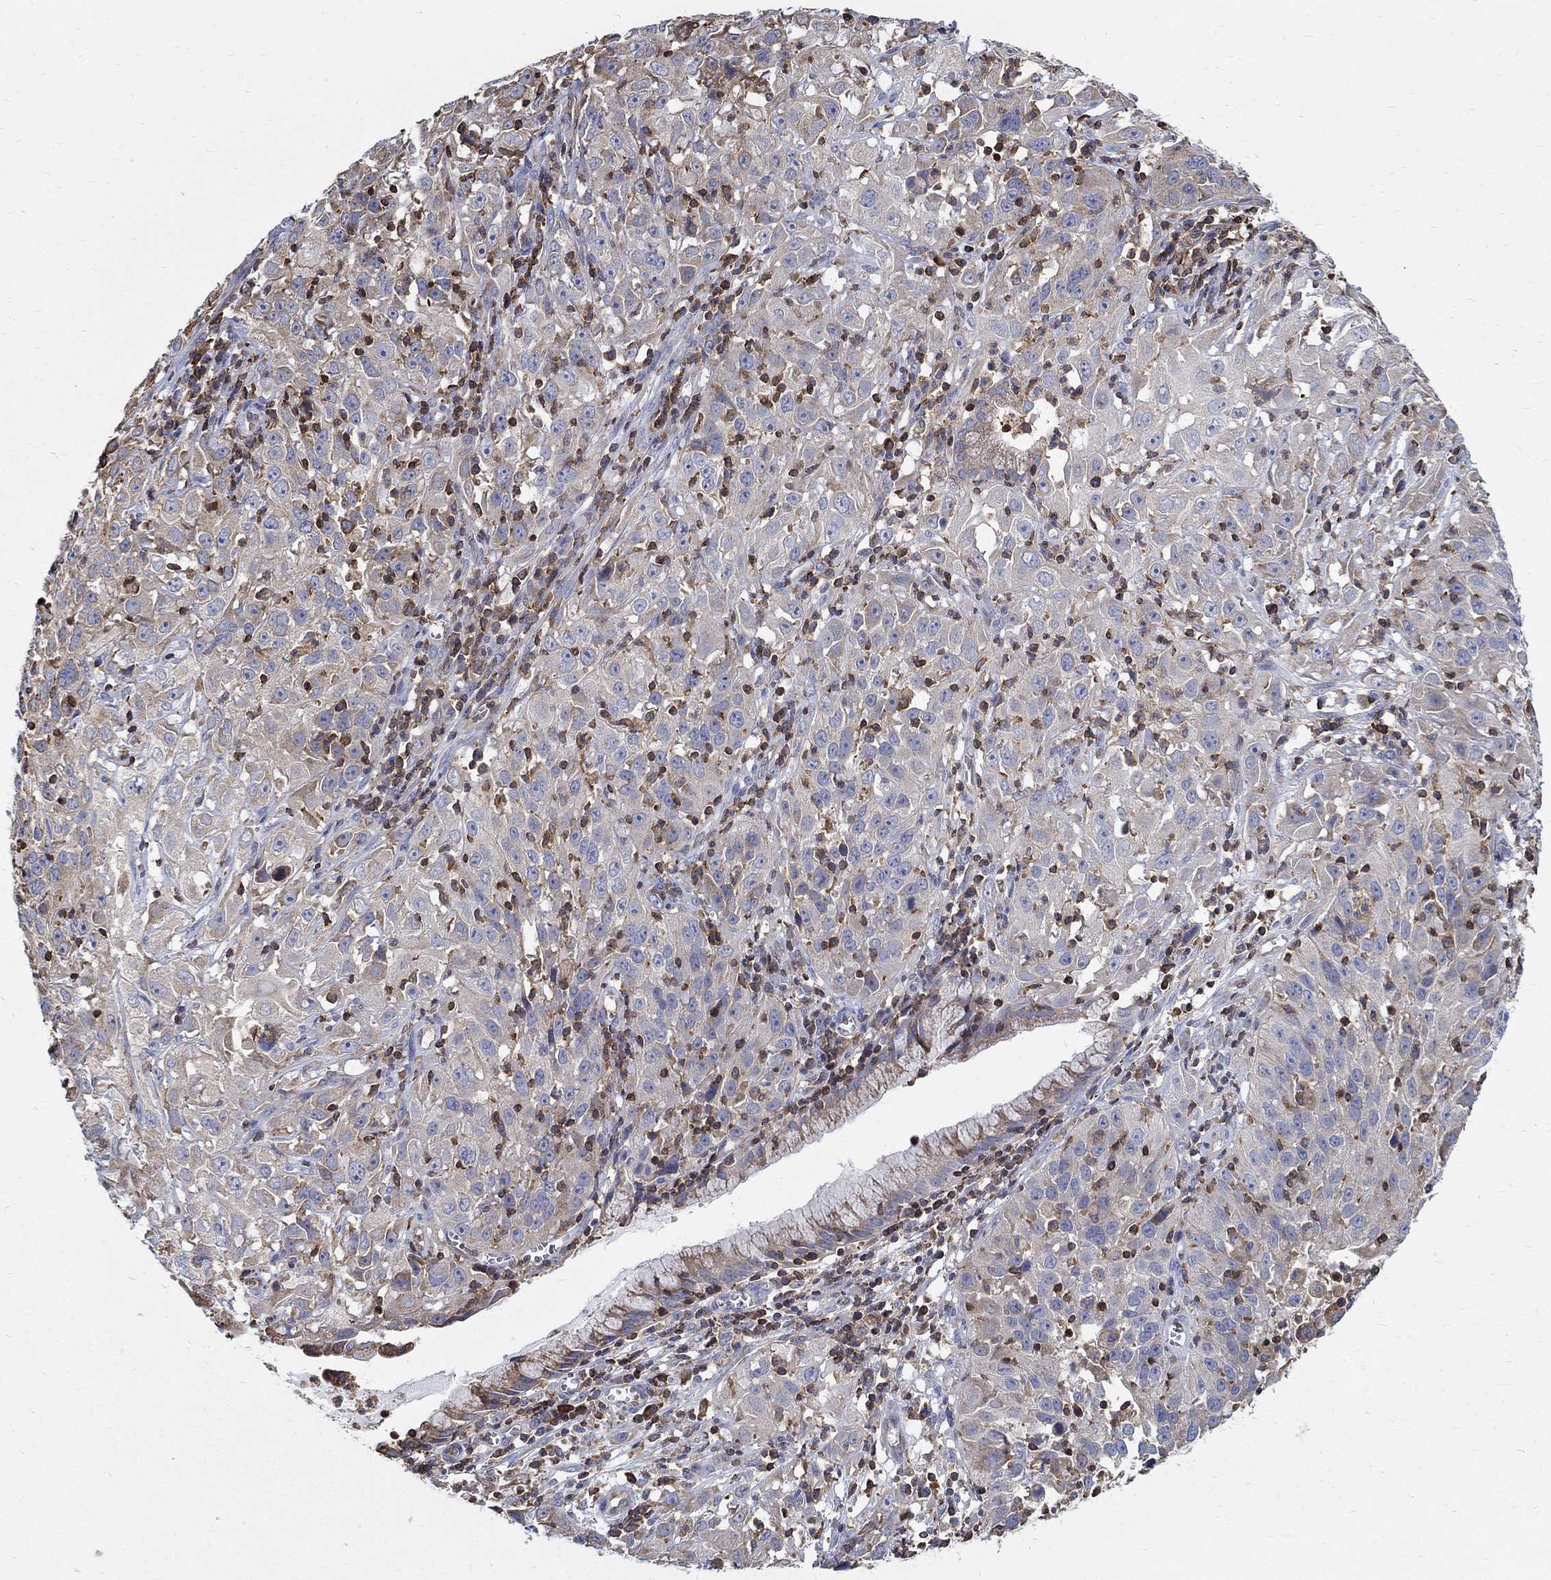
{"staining": {"intensity": "weak", "quantity": "25%-75%", "location": "cytoplasmic/membranous"}, "tissue": "cervical cancer", "cell_type": "Tumor cells", "image_type": "cancer", "snomed": [{"axis": "morphology", "description": "Squamous cell carcinoma, NOS"}, {"axis": "topography", "description": "Cervix"}], "caption": "Protein staining demonstrates weak cytoplasmic/membranous positivity in about 25%-75% of tumor cells in cervical squamous cell carcinoma.", "gene": "AGAP2", "patient": {"sex": "female", "age": 32}}